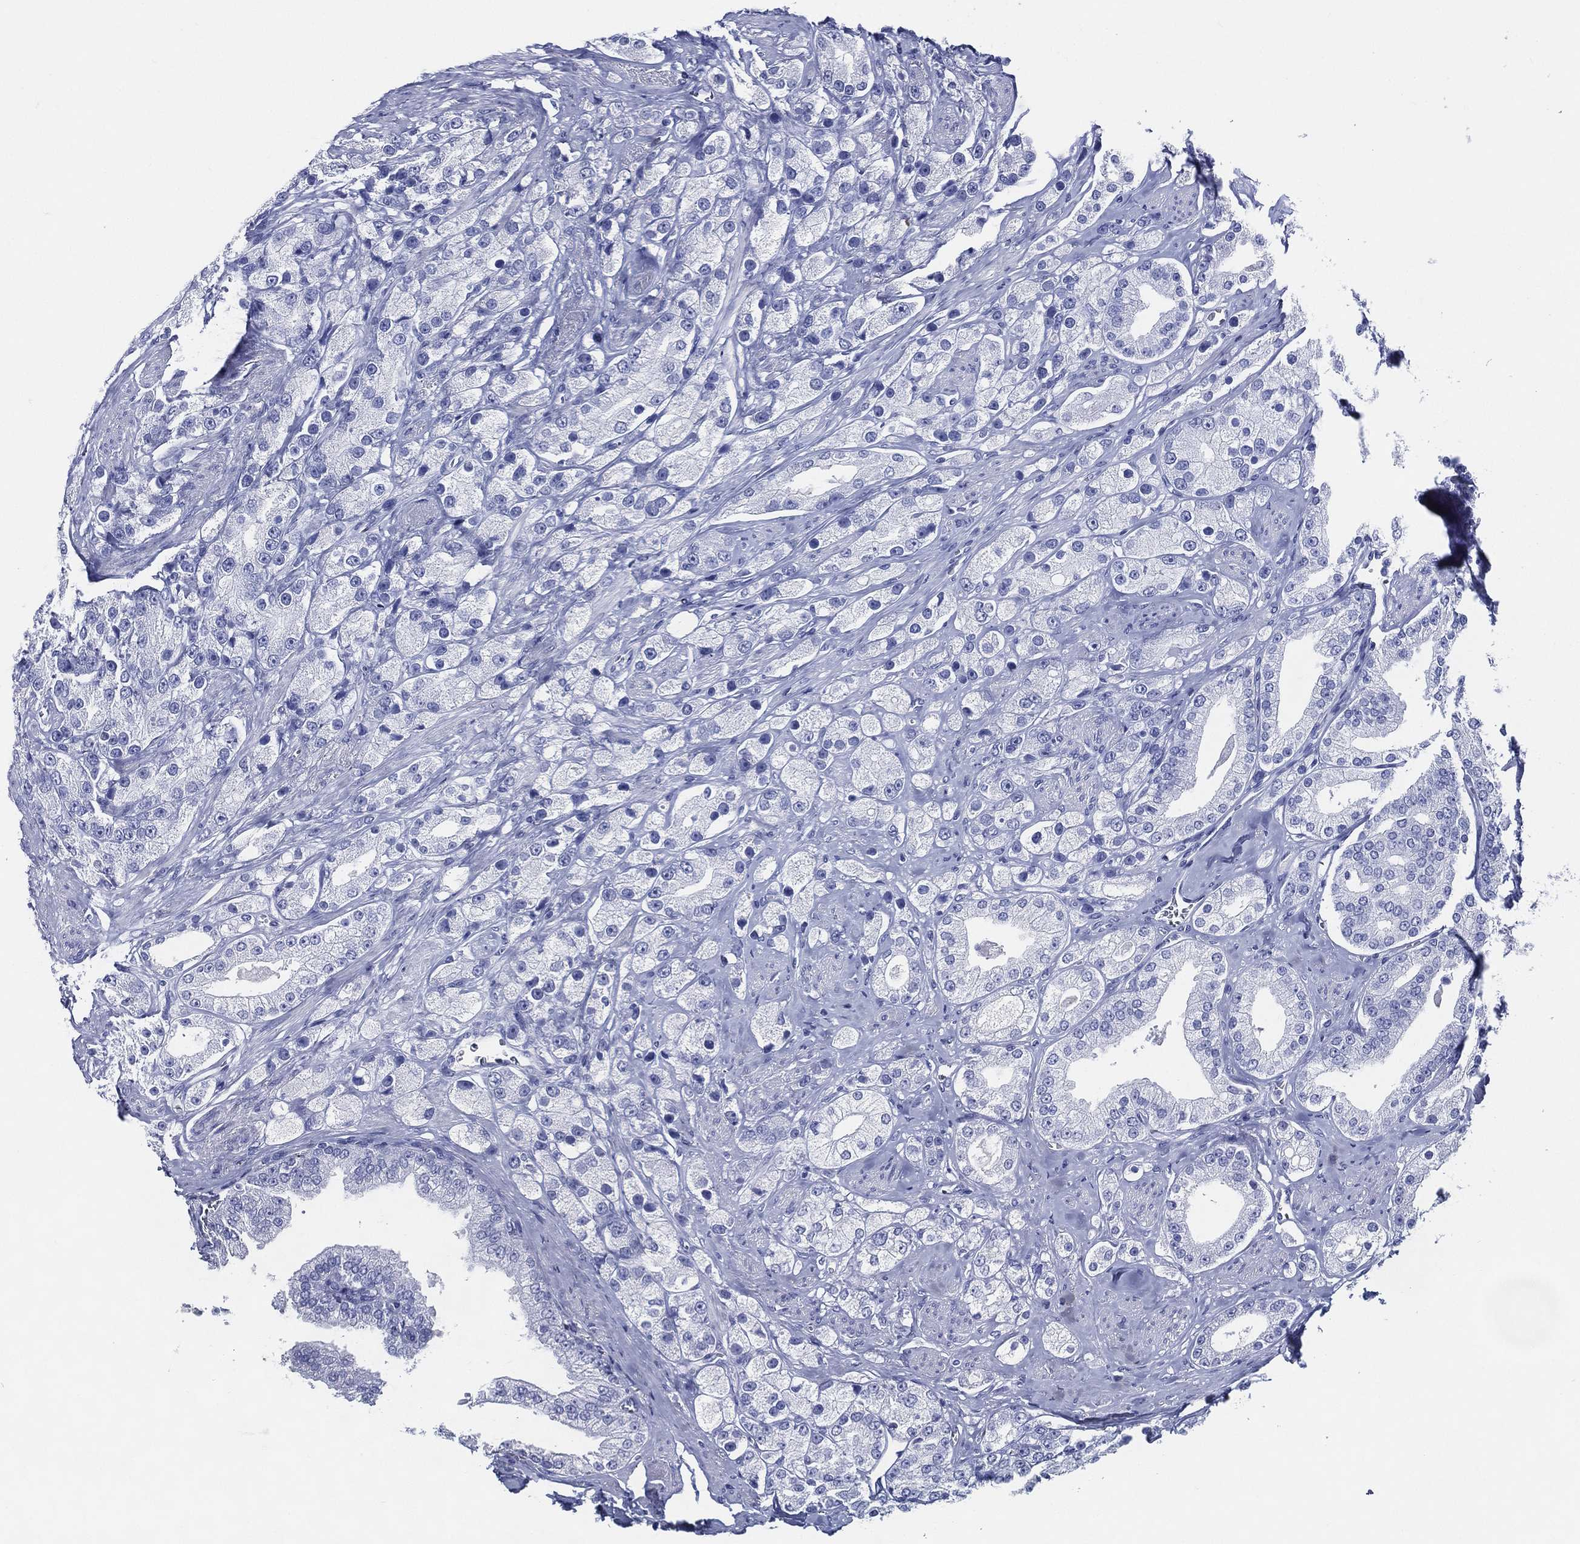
{"staining": {"intensity": "negative", "quantity": "none", "location": "none"}, "tissue": "prostate cancer", "cell_type": "Tumor cells", "image_type": "cancer", "snomed": [{"axis": "morphology", "description": "Adenocarcinoma, NOS"}, {"axis": "topography", "description": "Prostate and seminal vesicle, NOS"}, {"axis": "topography", "description": "Prostate"}], "caption": "Immunohistochemistry of human adenocarcinoma (prostate) displays no staining in tumor cells.", "gene": "ACE2", "patient": {"sex": "male", "age": 67}}